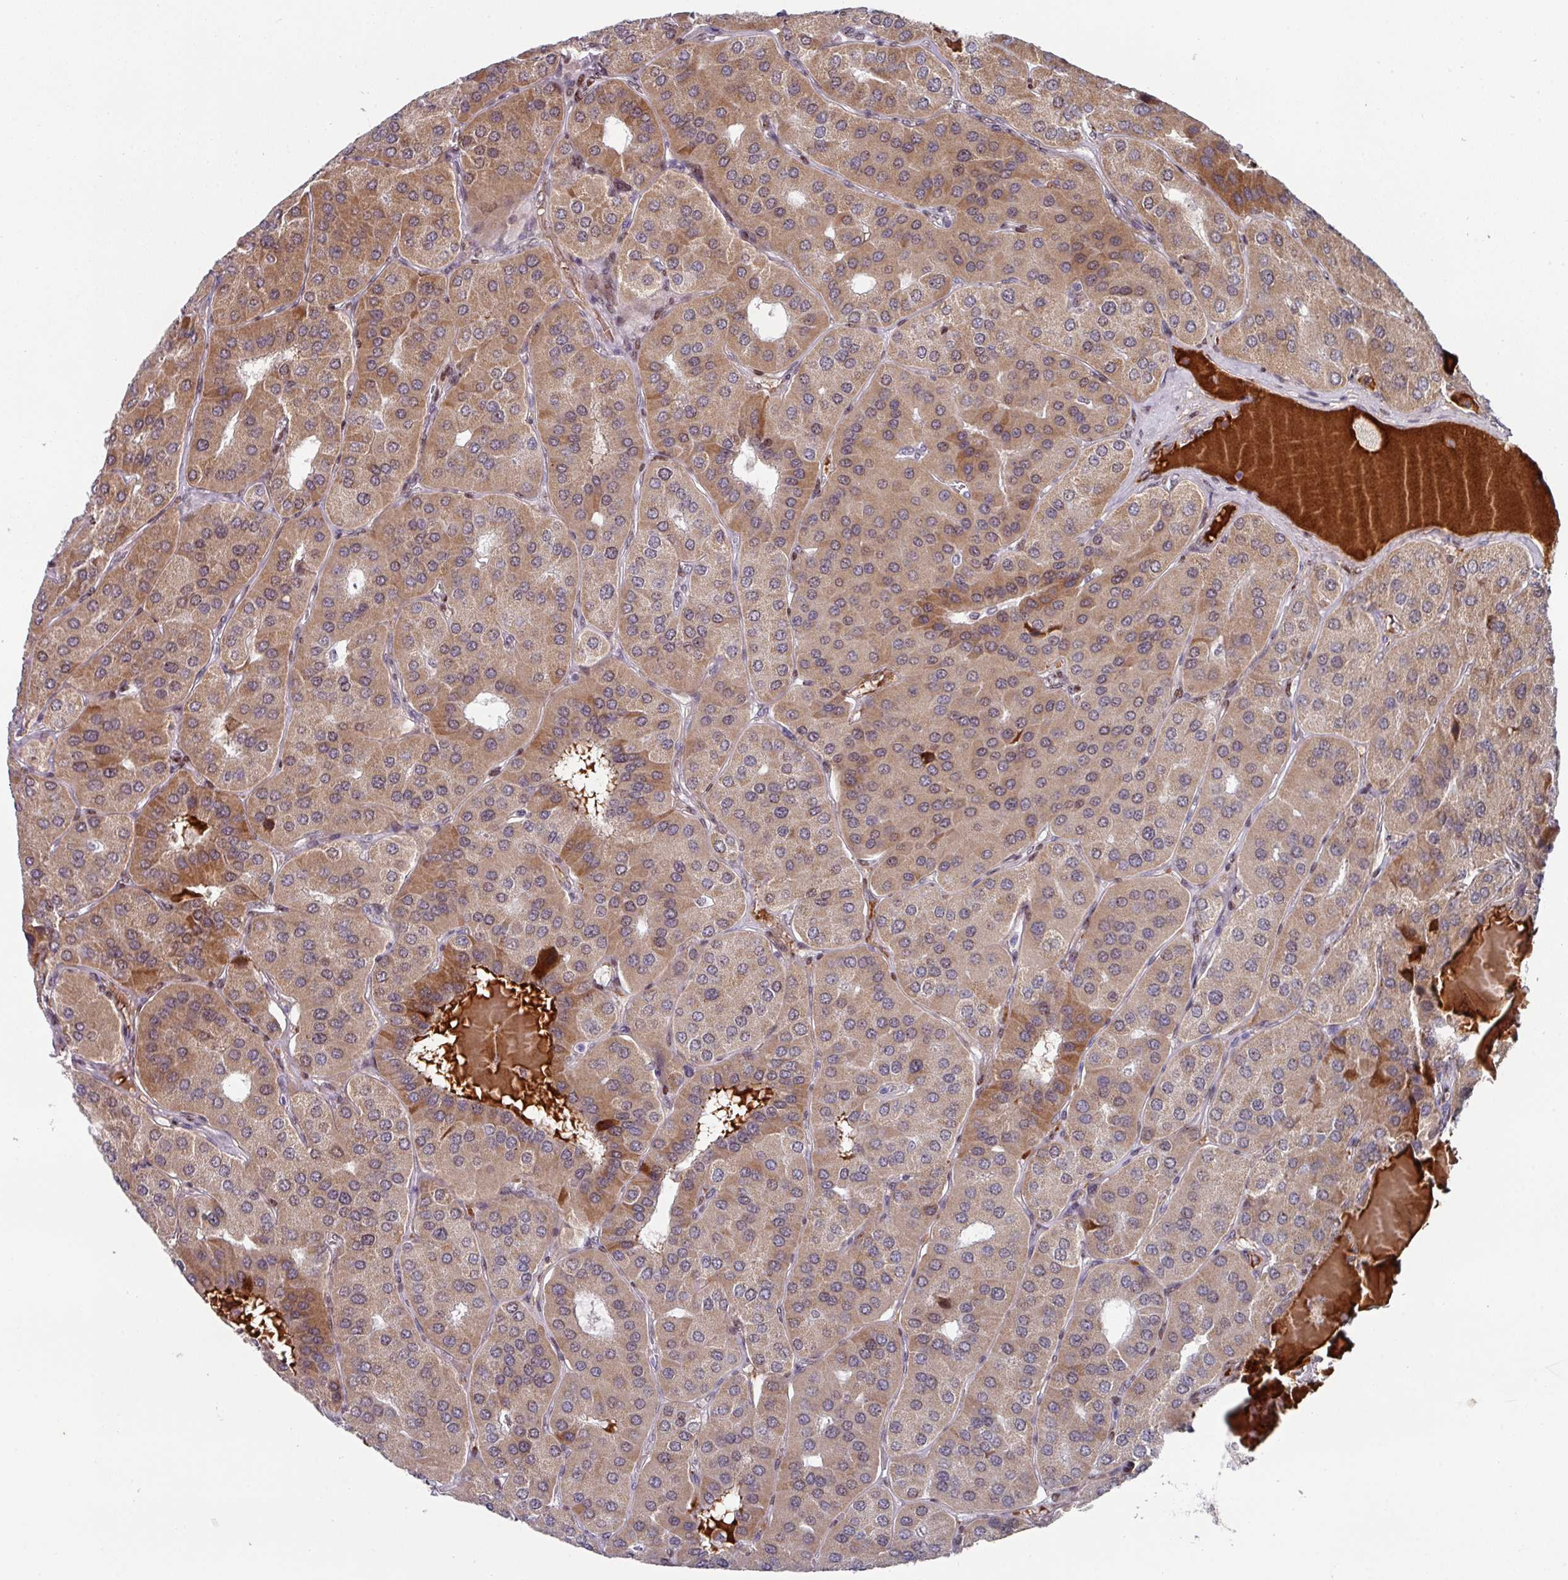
{"staining": {"intensity": "moderate", "quantity": ">75%", "location": "cytoplasmic/membranous,nuclear"}, "tissue": "parathyroid gland", "cell_type": "Glandular cells", "image_type": "normal", "snomed": [{"axis": "morphology", "description": "Normal tissue, NOS"}, {"axis": "morphology", "description": "Adenoma, NOS"}, {"axis": "topography", "description": "Parathyroid gland"}], "caption": "This photomicrograph reveals unremarkable parathyroid gland stained with immunohistochemistry to label a protein in brown. The cytoplasmic/membranous,nuclear of glandular cells show moderate positivity for the protein. Nuclei are counter-stained blue.", "gene": "CBX7", "patient": {"sex": "female", "age": 86}}